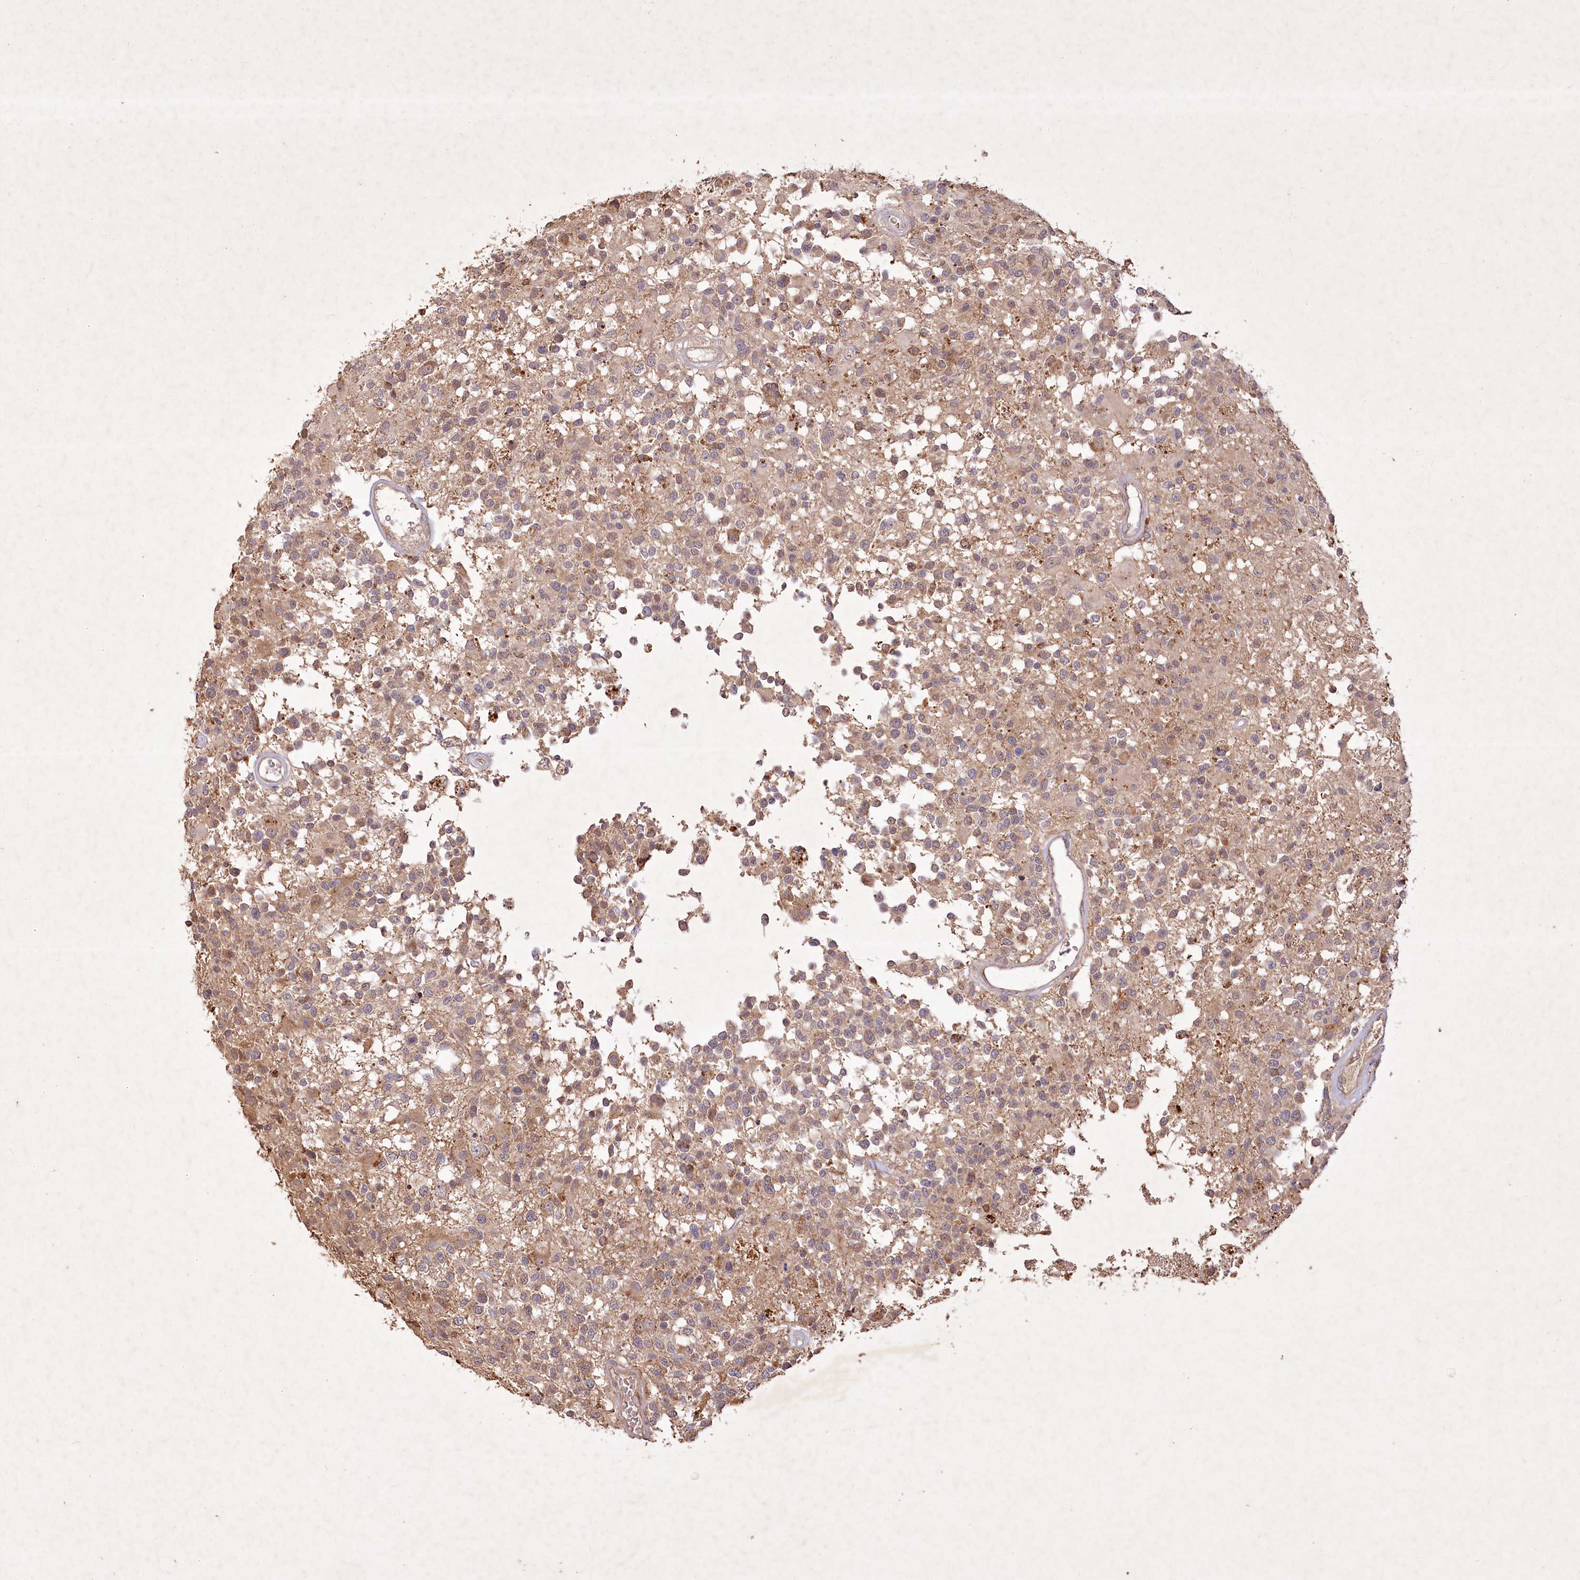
{"staining": {"intensity": "weak", "quantity": "25%-75%", "location": "cytoplasmic/membranous"}, "tissue": "glioma", "cell_type": "Tumor cells", "image_type": "cancer", "snomed": [{"axis": "morphology", "description": "Glioma, malignant, High grade"}, {"axis": "morphology", "description": "Glioblastoma, NOS"}, {"axis": "topography", "description": "Brain"}], "caption": "Glioblastoma stained with immunohistochemistry (IHC) reveals weak cytoplasmic/membranous expression in about 25%-75% of tumor cells.", "gene": "IRAK1BP1", "patient": {"sex": "male", "age": 60}}